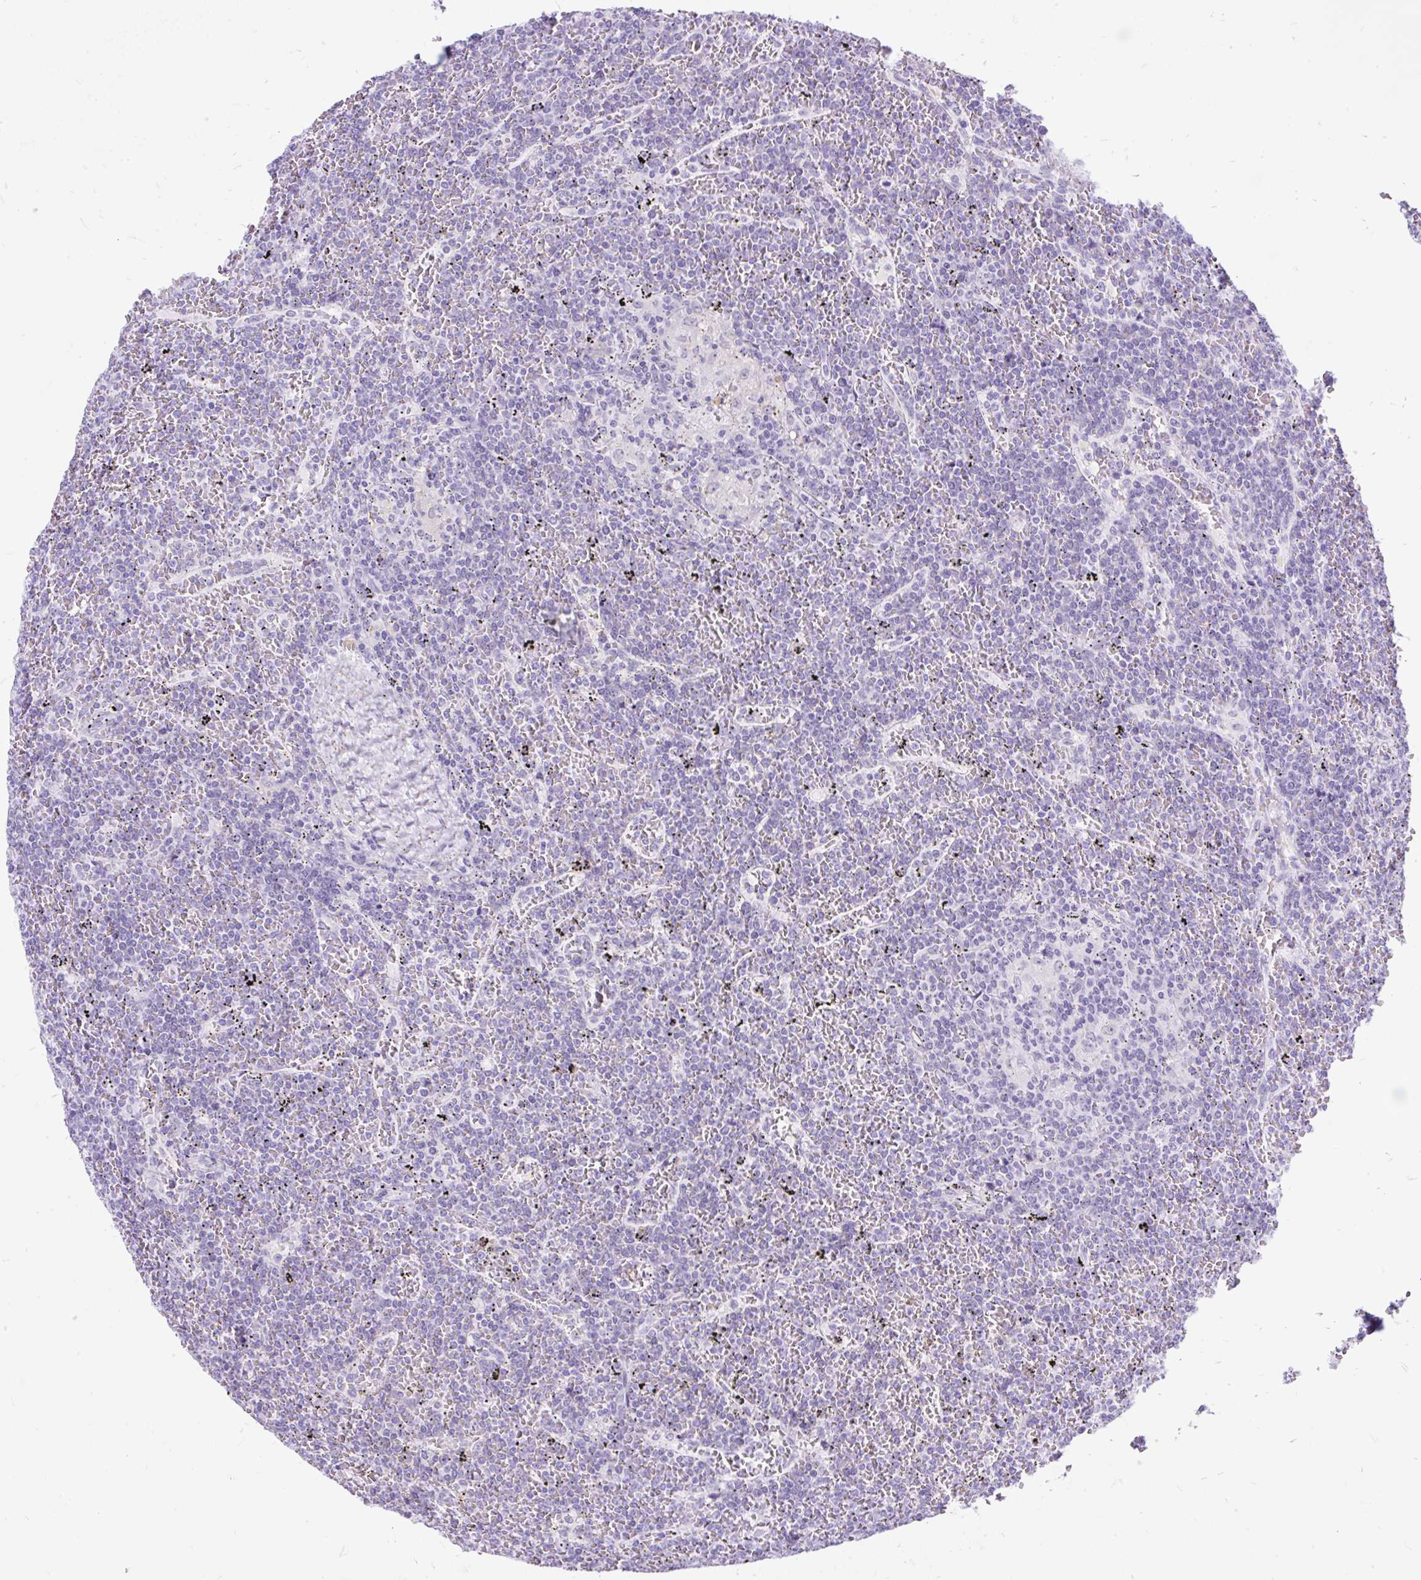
{"staining": {"intensity": "negative", "quantity": "none", "location": "none"}, "tissue": "lymphoma", "cell_type": "Tumor cells", "image_type": "cancer", "snomed": [{"axis": "morphology", "description": "Malignant lymphoma, non-Hodgkin's type, Low grade"}, {"axis": "topography", "description": "Spleen"}], "caption": "Low-grade malignant lymphoma, non-Hodgkin's type was stained to show a protein in brown. There is no significant expression in tumor cells. (Brightfield microscopy of DAB immunohistochemistry (IHC) at high magnification).", "gene": "SCGB1A1", "patient": {"sex": "female", "age": 19}}